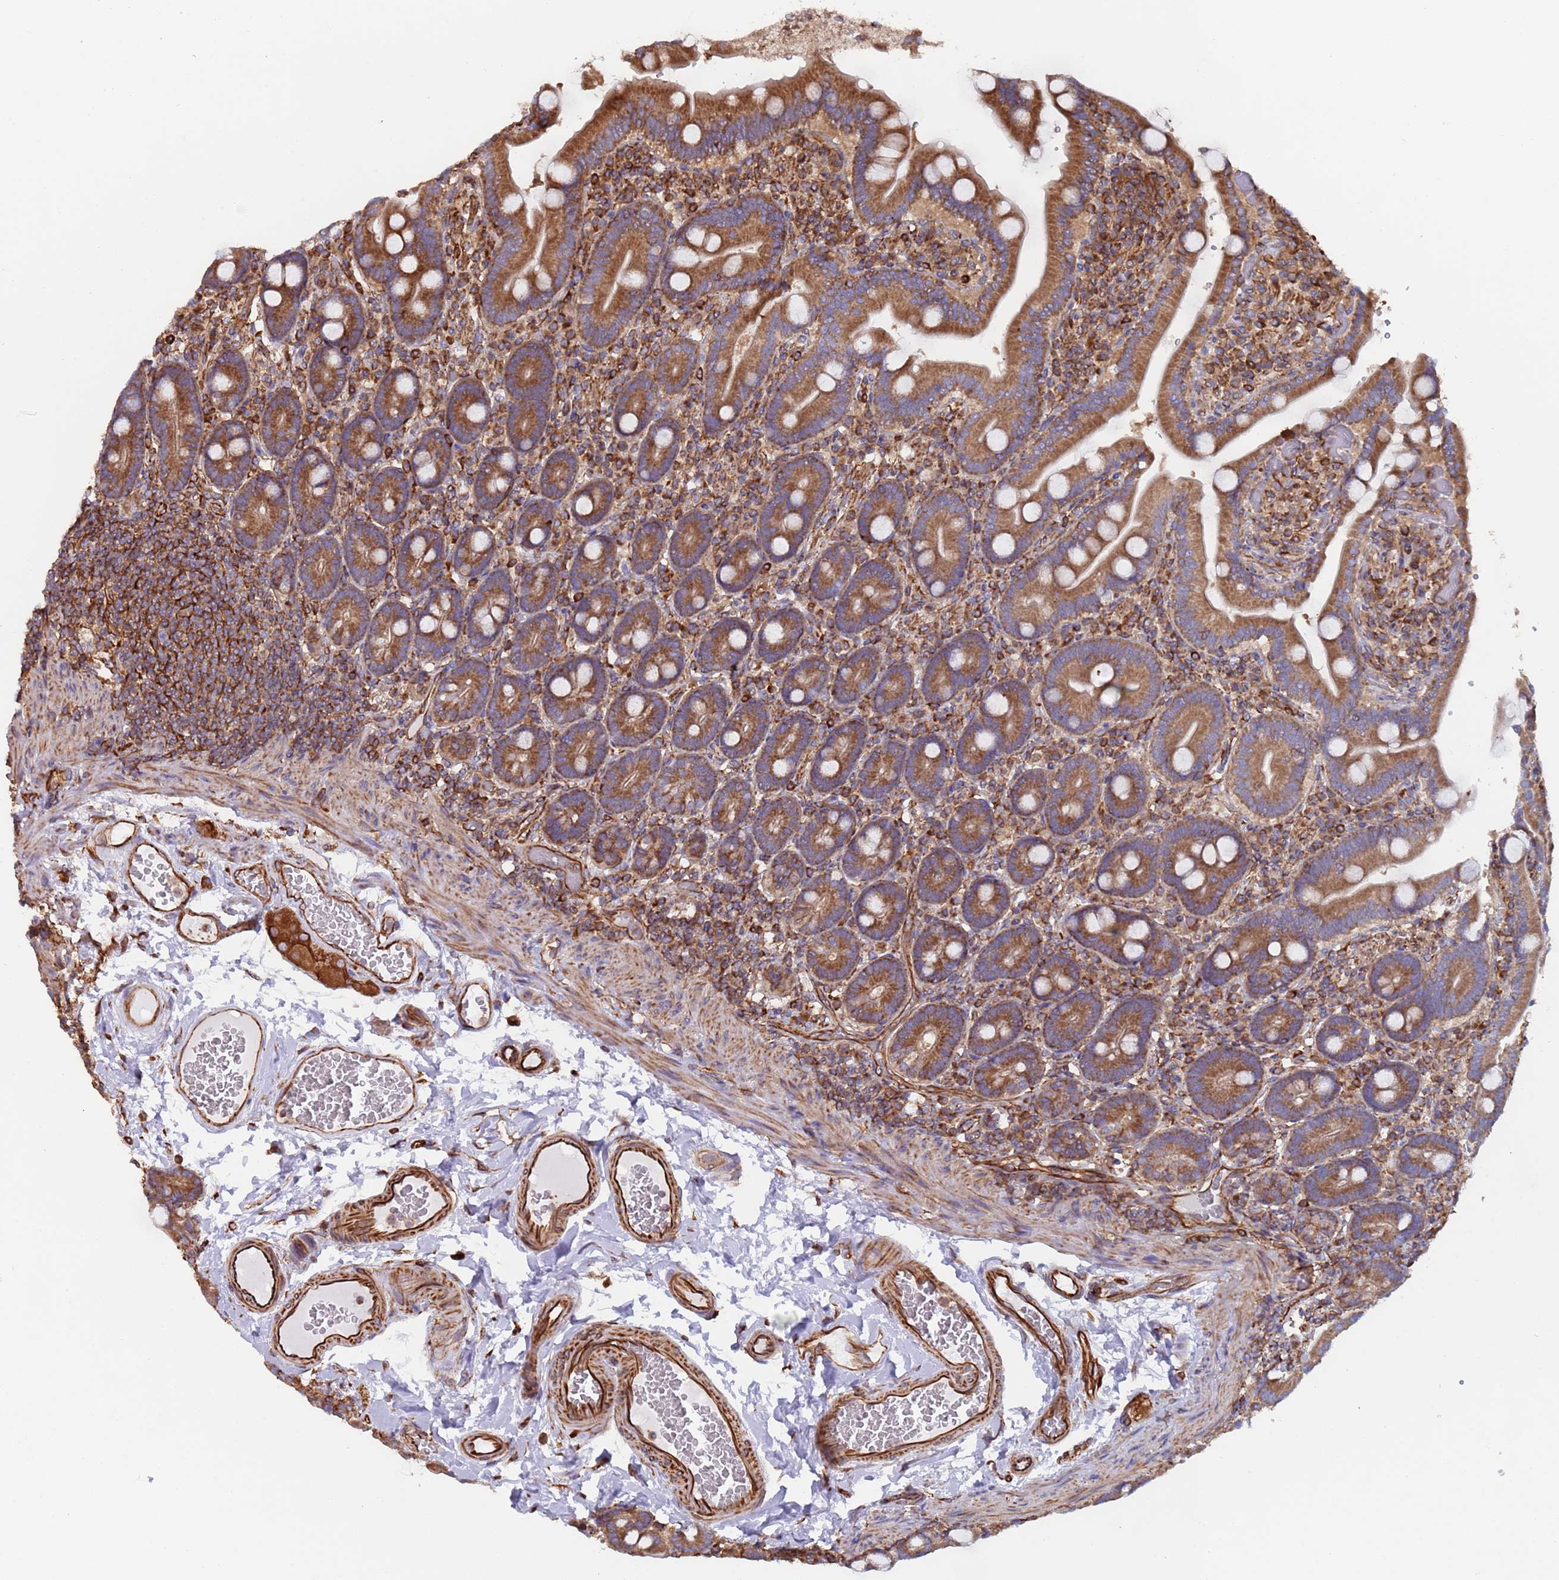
{"staining": {"intensity": "strong", "quantity": ">75%", "location": "cytoplasmic/membranous"}, "tissue": "duodenum", "cell_type": "Glandular cells", "image_type": "normal", "snomed": [{"axis": "morphology", "description": "Normal tissue, NOS"}, {"axis": "topography", "description": "Duodenum"}], "caption": "Duodenum was stained to show a protein in brown. There is high levels of strong cytoplasmic/membranous expression in approximately >75% of glandular cells. (DAB = brown stain, brightfield microscopy at high magnification).", "gene": "NUDT12", "patient": {"sex": "female", "age": 62}}